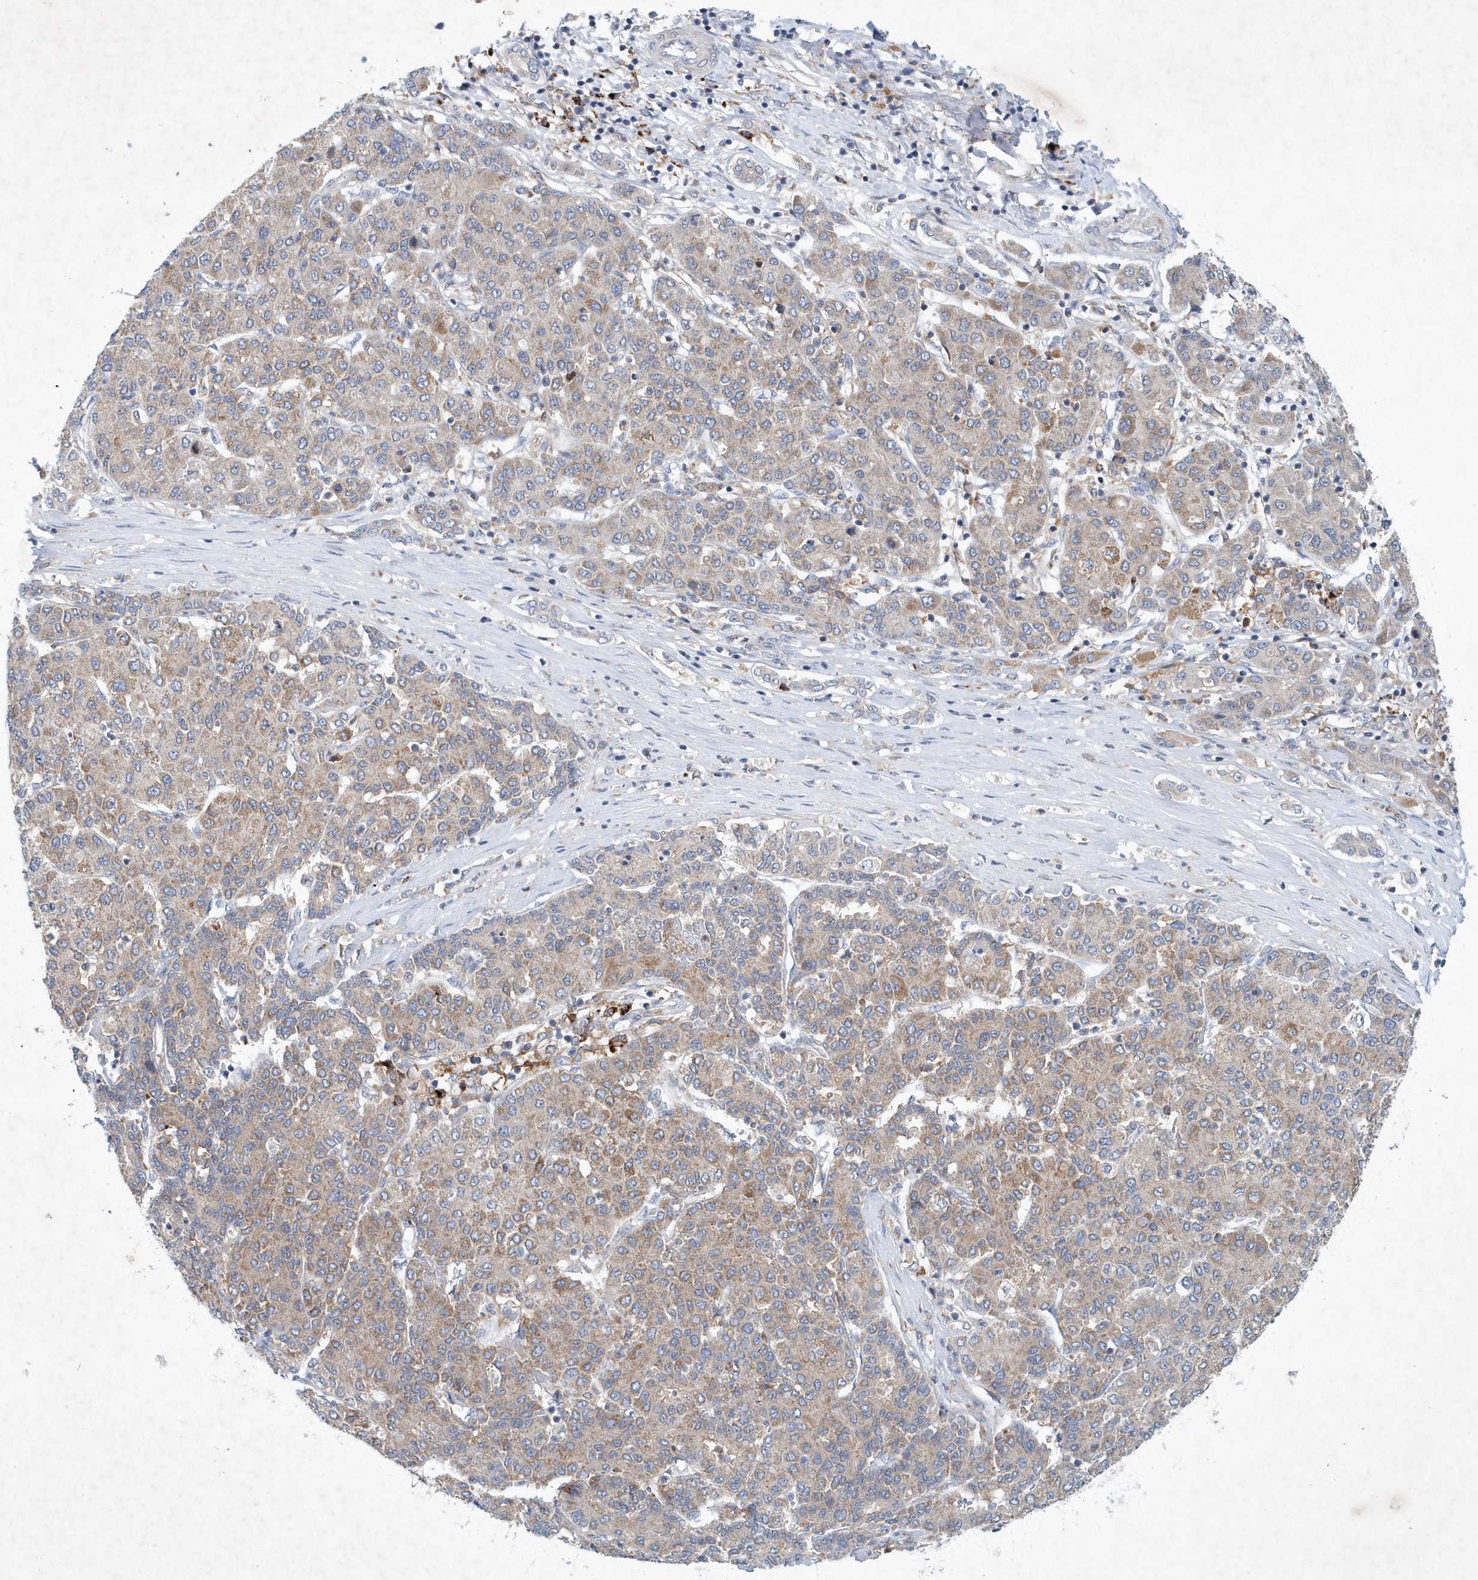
{"staining": {"intensity": "moderate", "quantity": ">75%", "location": "cytoplasmic/membranous"}, "tissue": "liver cancer", "cell_type": "Tumor cells", "image_type": "cancer", "snomed": [{"axis": "morphology", "description": "Carcinoma, Hepatocellular, NOS"}, {"axis": "topography", "description": "Liver"}], "caption": "Immunohistochemical staining of hepatocellular carcinoma (liver) displays medium levels of moderate cytoplasmic/membranous protein staining in approximately >75% of tumor cells.", "gene": "P2RY10", "patient": {"sex": "male", "age": 65}}